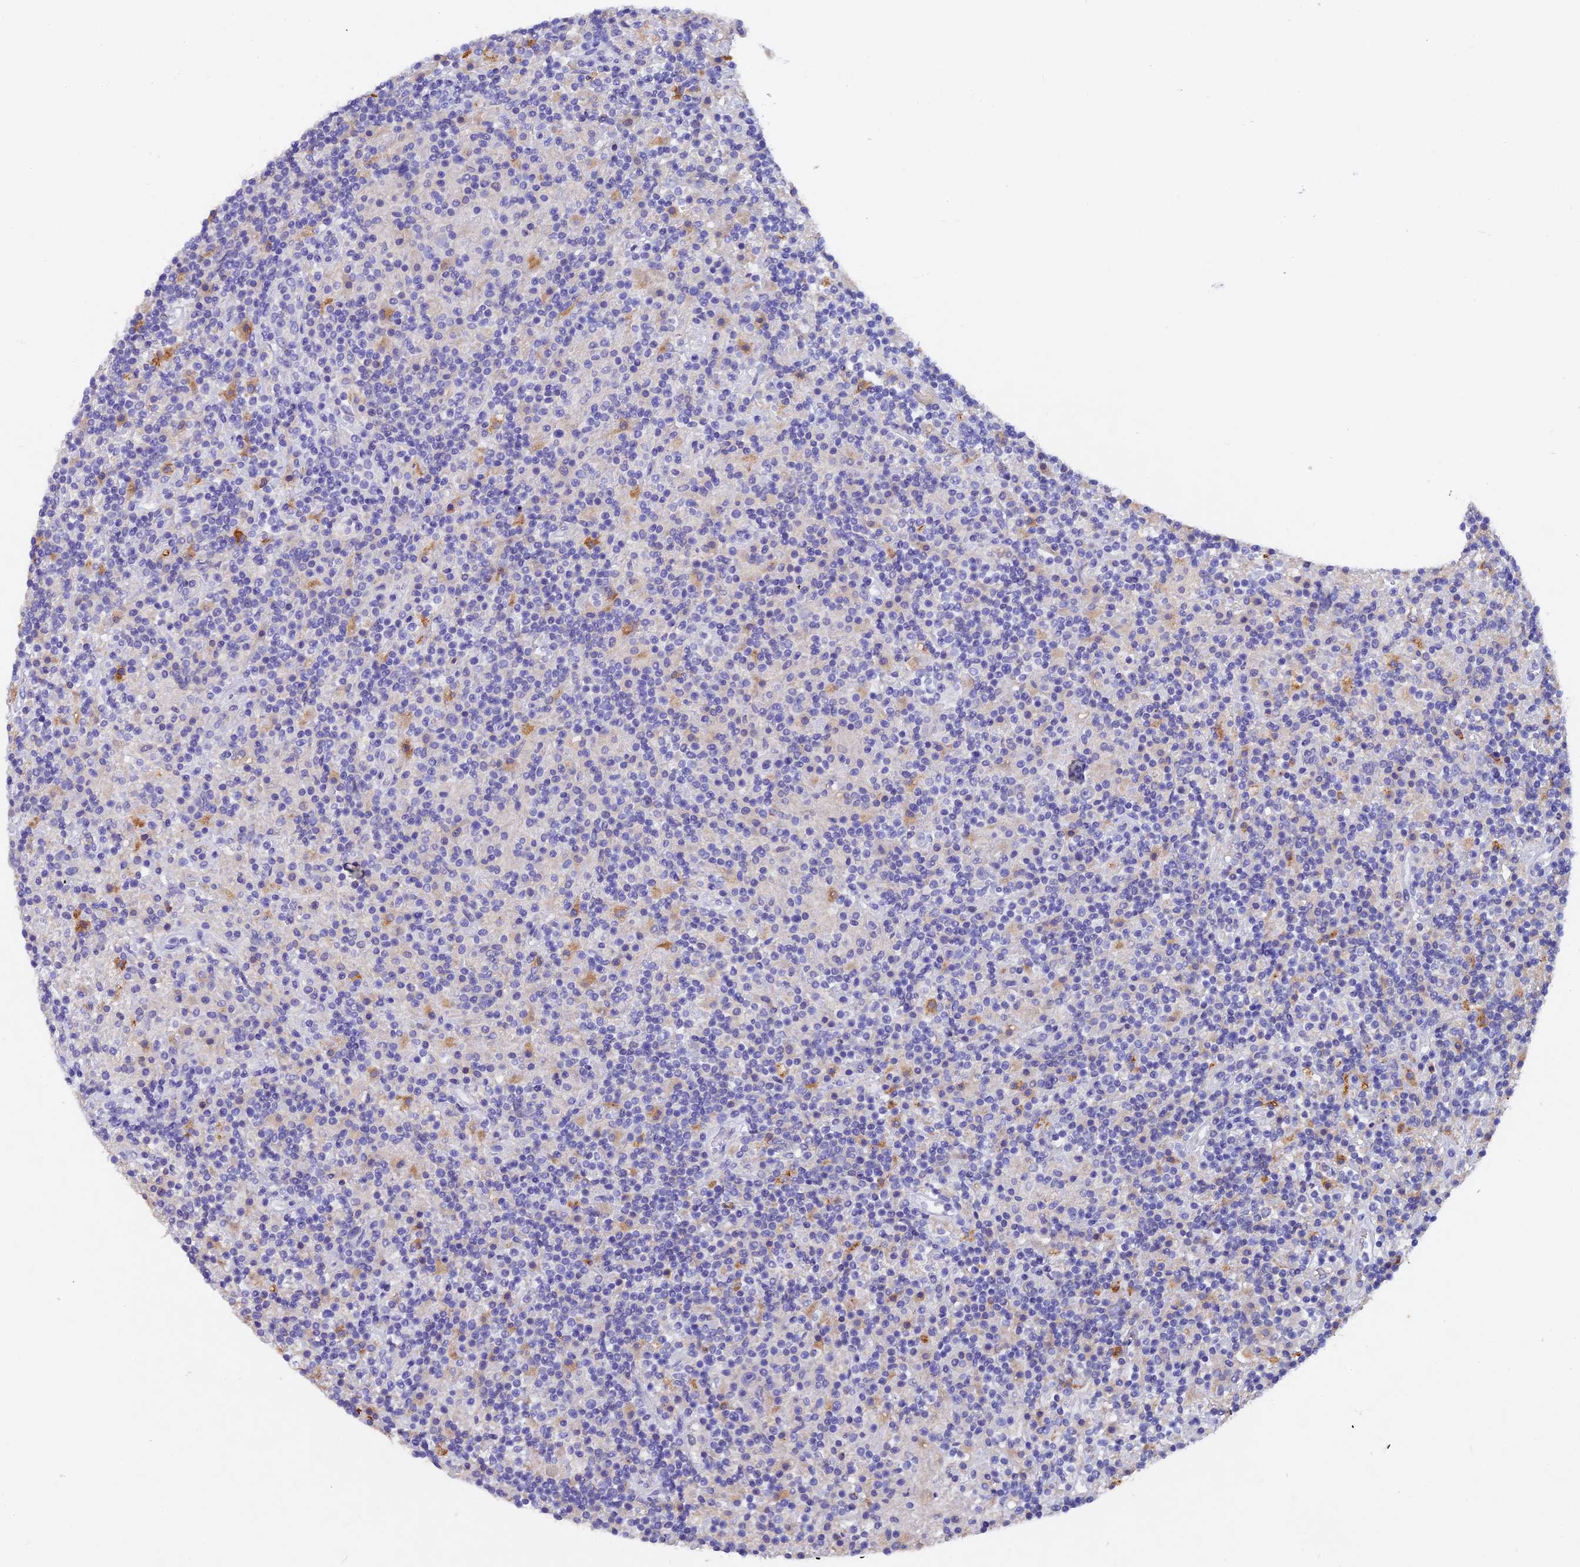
{"staining": {"intensity": "negative", "quantity": "none", "location": "none"}, "tissue": "lymphoma", "cell_type": "Tumor cells", "image_type": "cancer", "snomed": [{"axis": "morphology", "description": "Hodgkin's disease, NOS"}, {"axis": "topography", "description": "Lymph node"}], "caption": "DAB (3,3'-diaminobenzidine) immunohistochemical staining of human Hodgkin's disease displays no significant staining in tumor cells. The staining is performed using DAB brown chromogen with nuclei counter-stained in using hematoxylin.", "gene": "TGDS", "patient": {"sex": "male", "age": 70}}